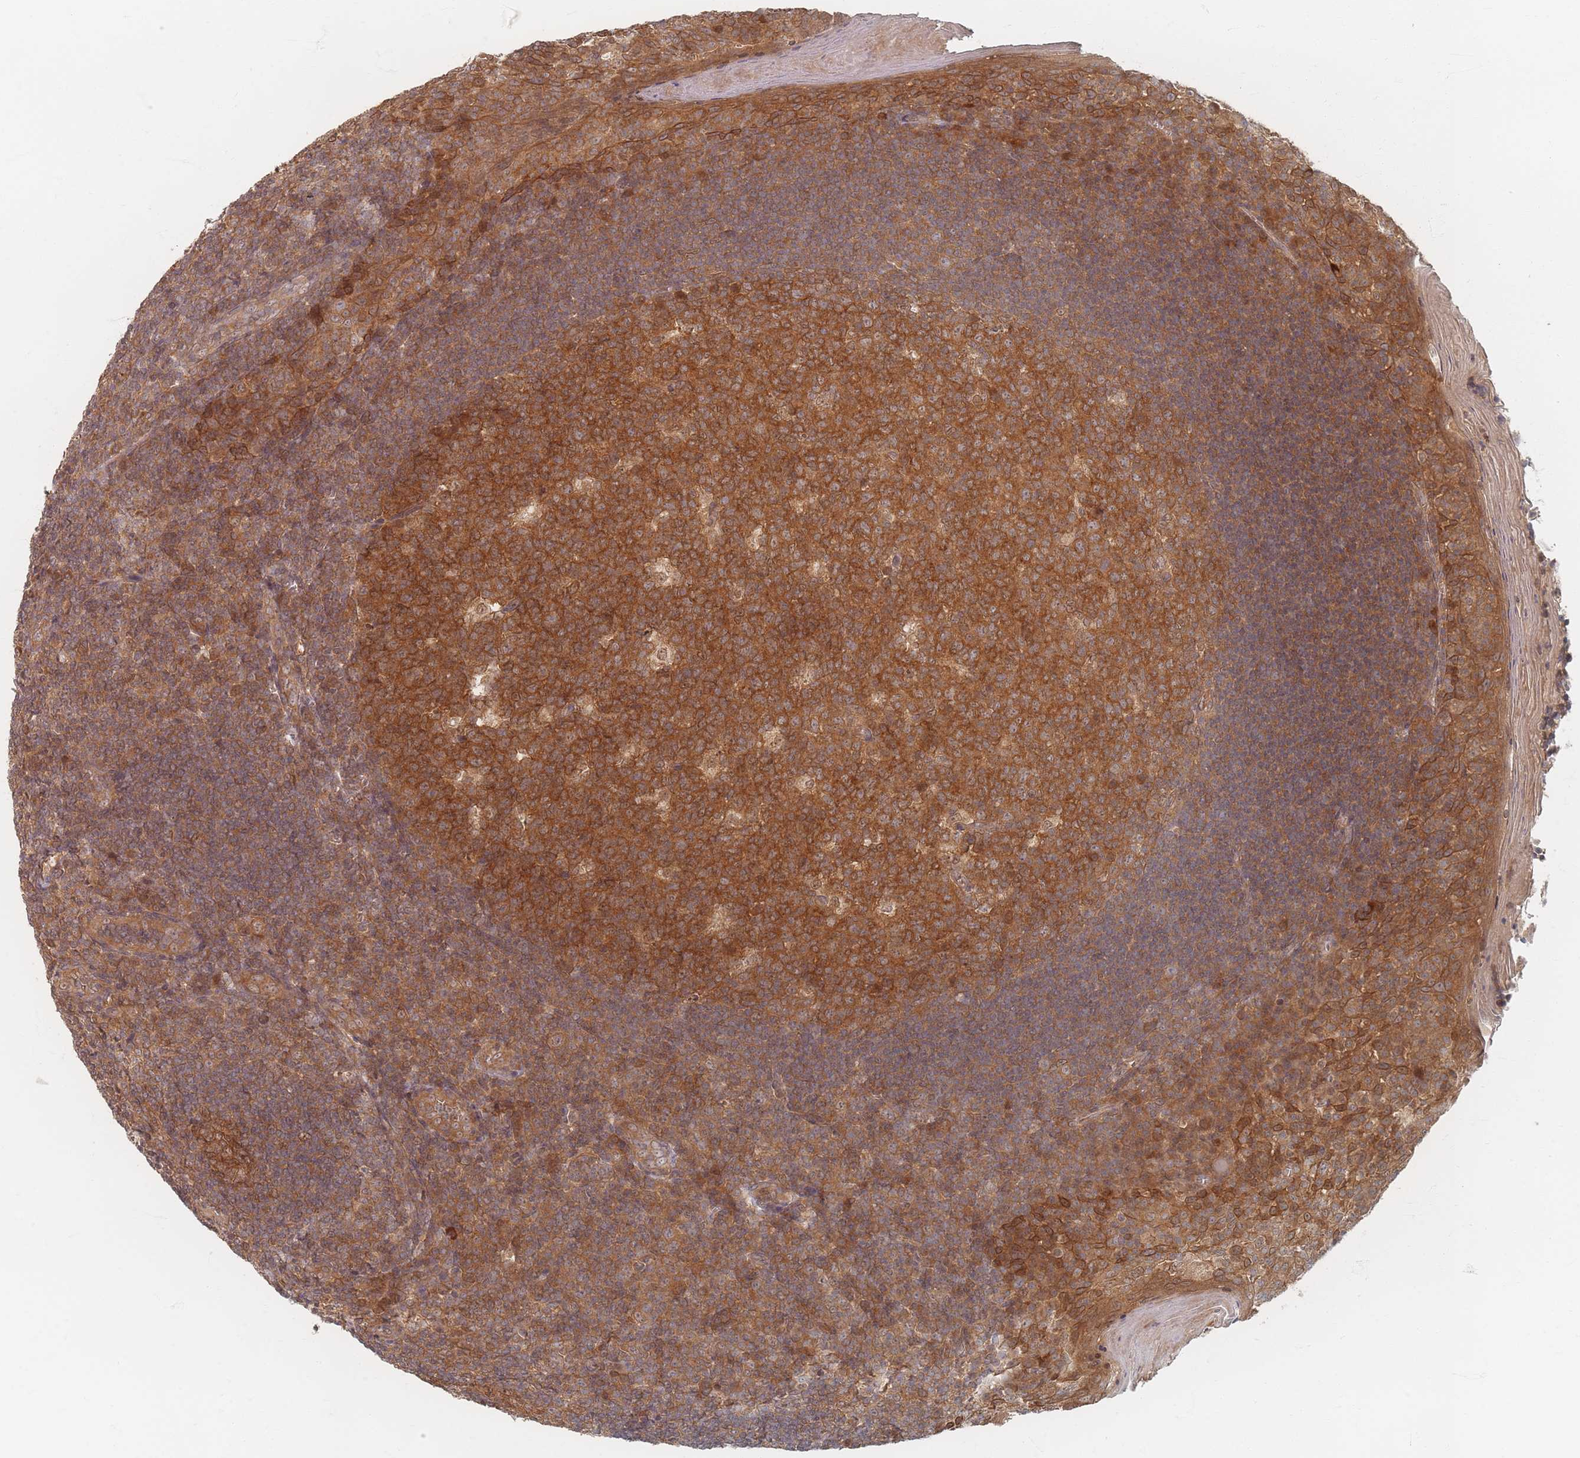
{"staining": {"intensity": "strong", "quantity": ">75%", "location": "cytoplasmic/membranous"}, "tissue": "tonsil", "cell_type": "Germinal center cells", "image_type": "normal", "snomed": [{"axis": "morphology", "description": "Normal tissue, NOS"}, {"axis": "topography", "description": "Tonsil"}], "caption": "The immunohistochemical stain shows strong cytoplasmic/membranous positivity in germinal center cells of normal tonsil.", "gene": "PSMD9", "patient": {"sex": "male", "age": 27}}